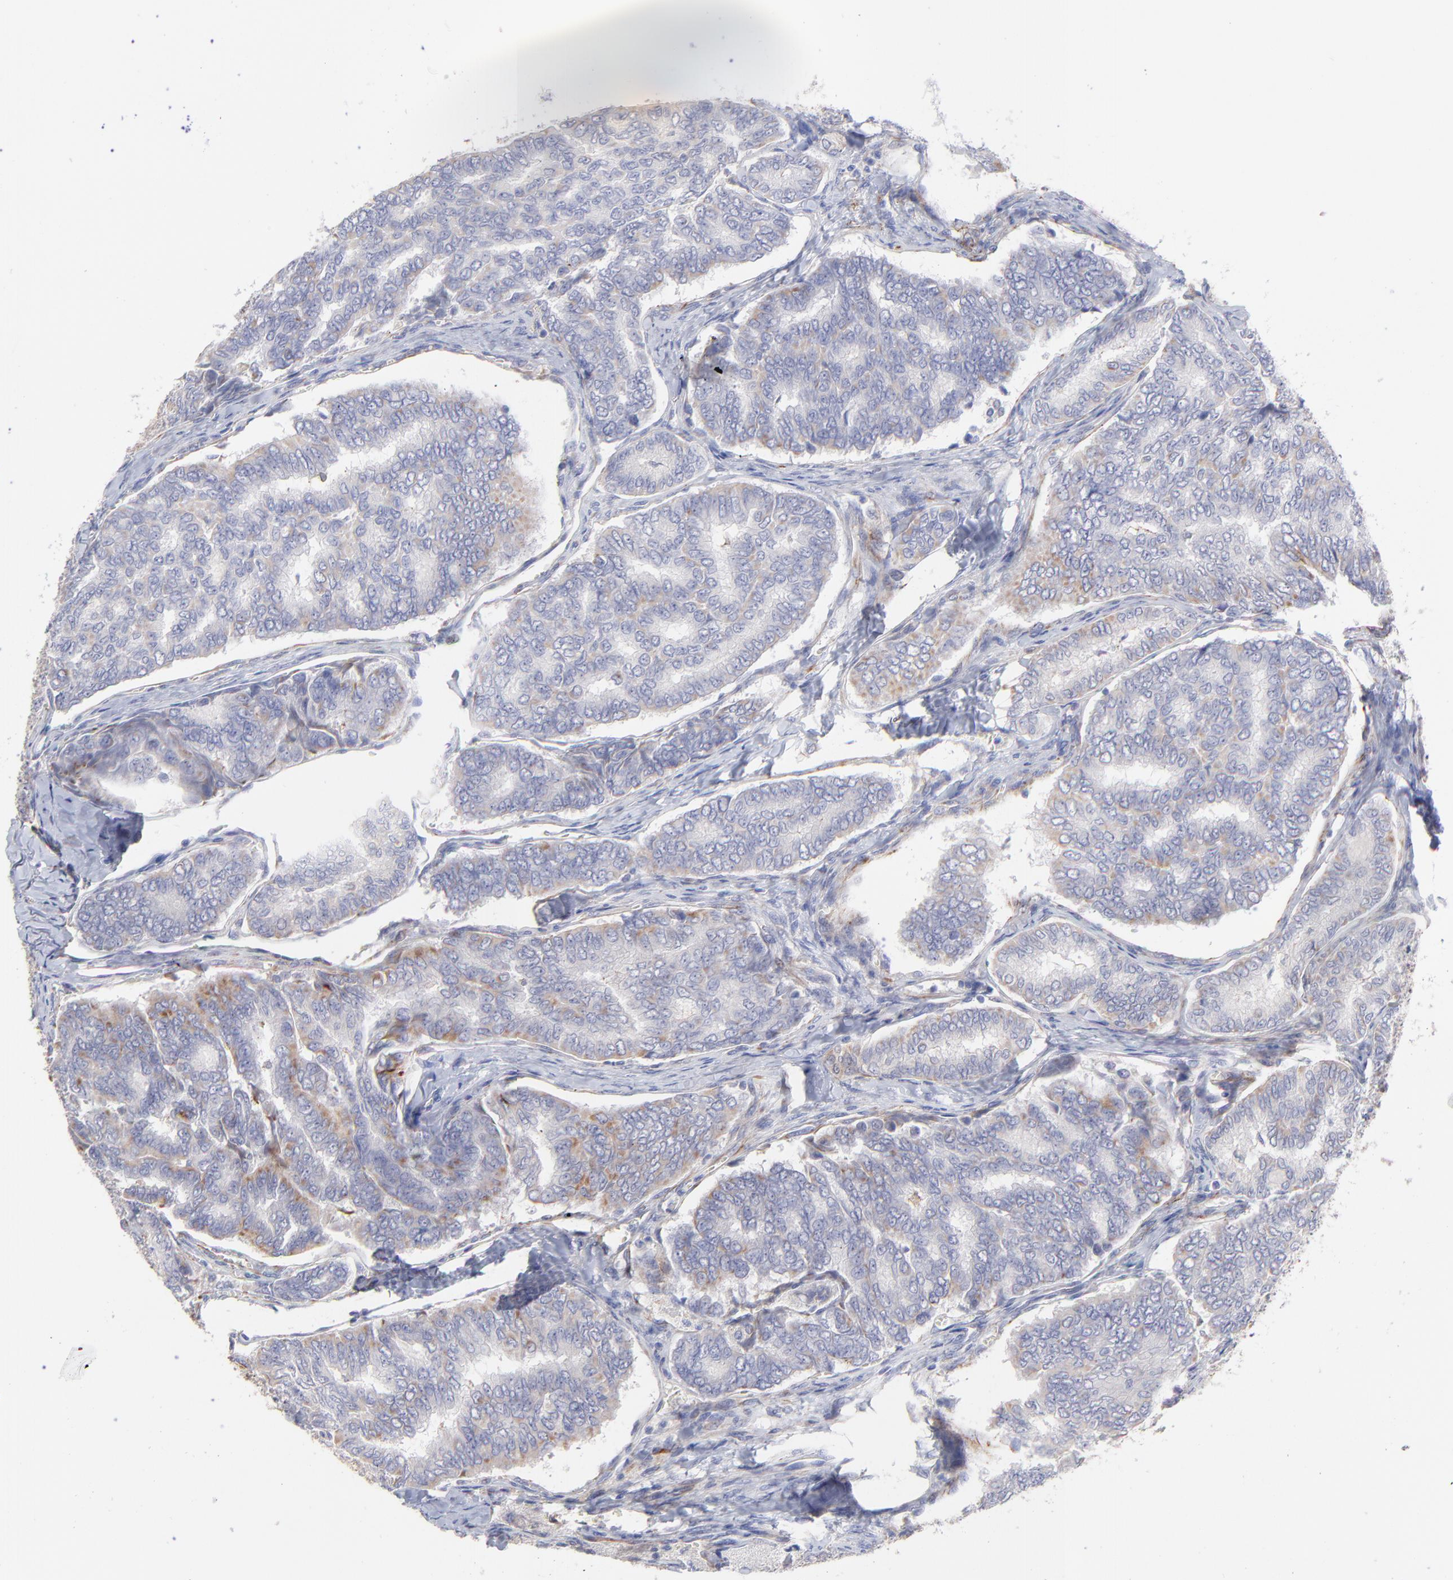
{"staining": {"intensity": "weak", "quantity": "25%-75%", "location": "cytoplasmic/membranous"}, "tissue": "thyroid cancer", "cell_type": "Tumor cells", "image_type": "cancer", "snomed": [{"axis": "morphology", "description": "Papillary adenocarcinoma, NOS"}, {"axis": "topography", "description": "Thyroid gland"}], "caption": "Thyroid cancer (papillary adenocarcinoma) was stained to show a protein in brown. There is low levels of weak cytoplasmic/membranous expression in about 25%-75% of tumor cells.", "gene": "COX8C", "patient": {"sex": "female", "age": 35}}